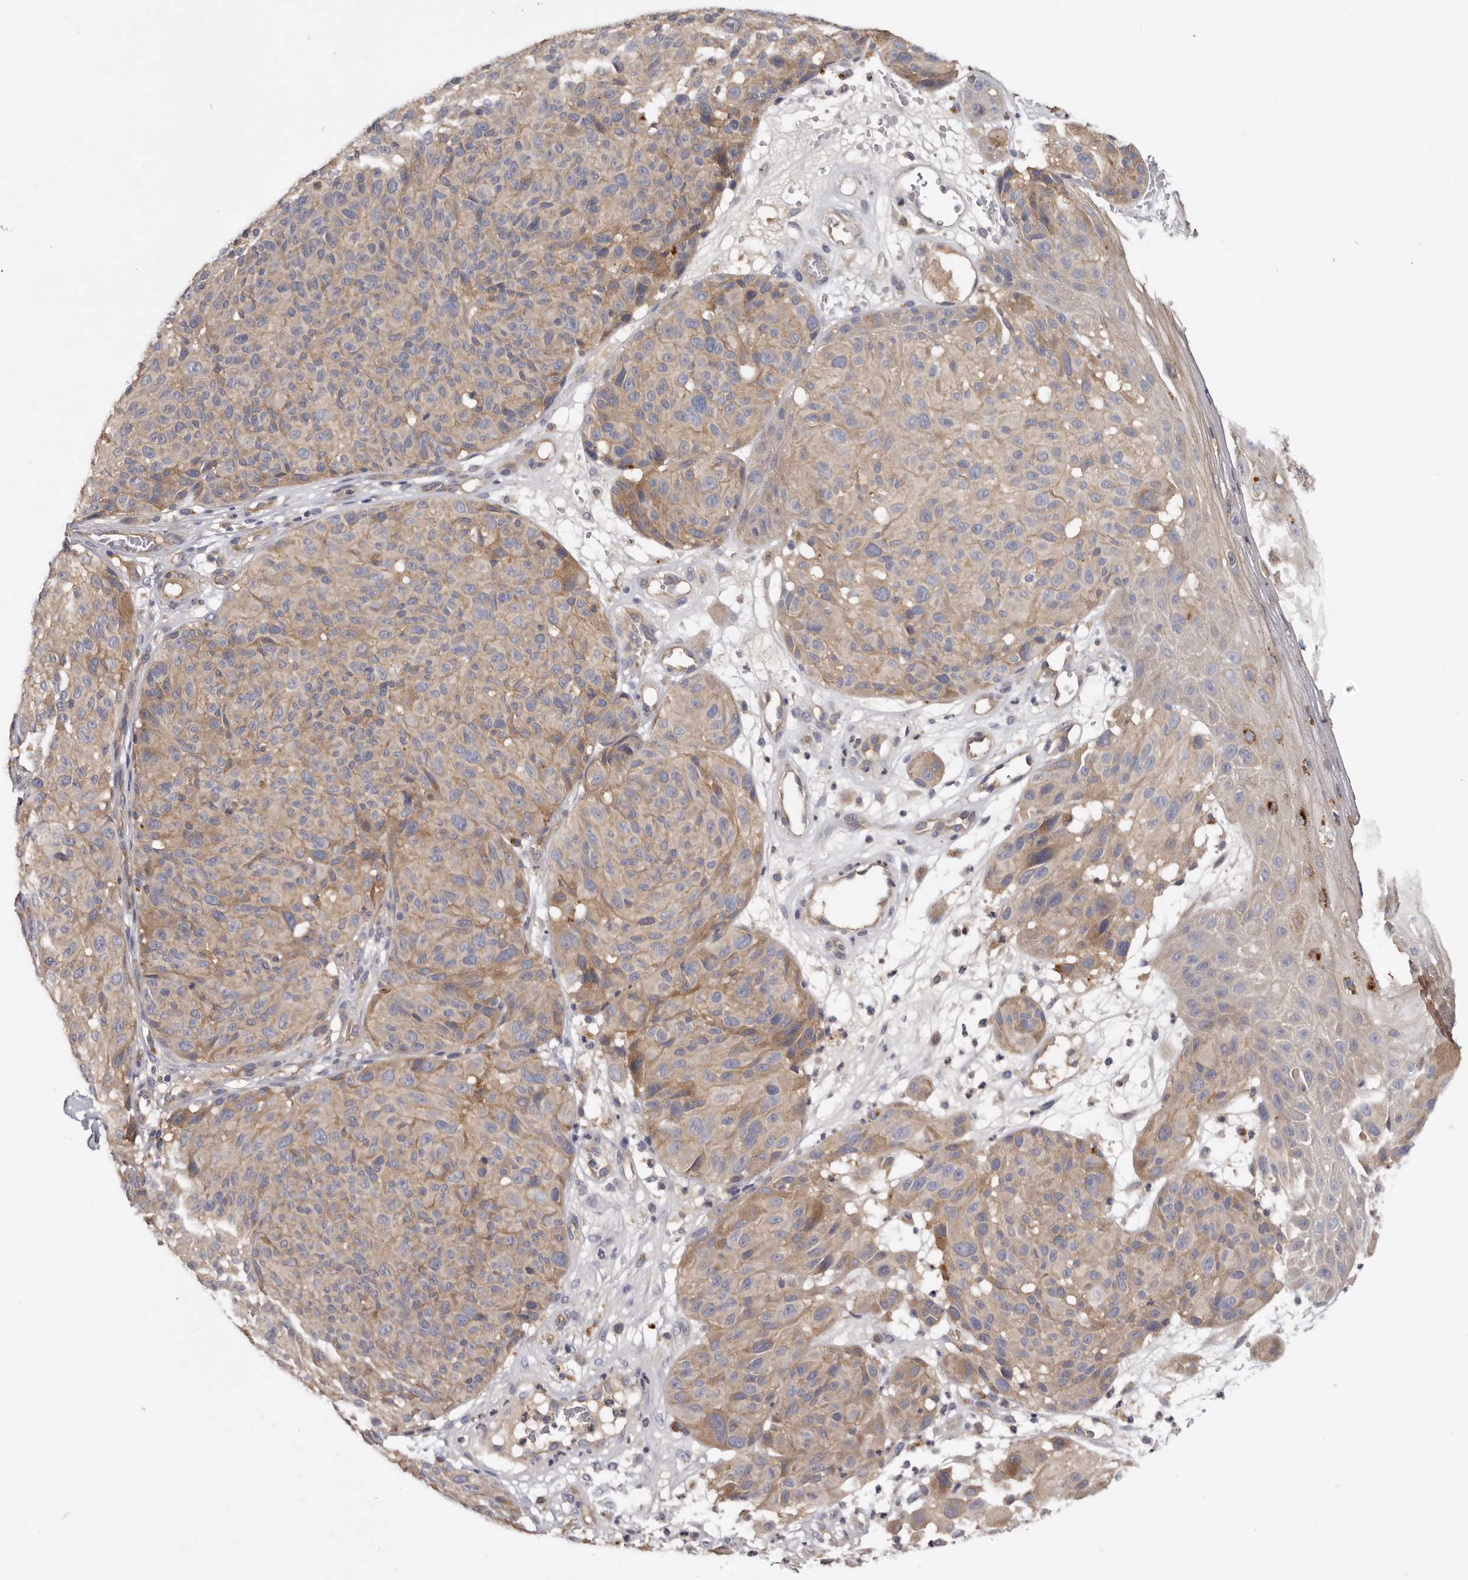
{"staining": {"intensity": "moderate", "quantity": "<25%", "location": "cytoplasmic/membranous"}, "tissue": "melanoma", "cell_type": "Tumor cells", "image_type": "cancer", "snomed": [{"axis": "morphology", "description": "Malignant melanoma, NOS"}, {"axis": "topography", "description": "Skin"}], "caption": "Protein staining of malignant melanoma tissue exhibits moderate cytoplasmic/membranous staining in about <25% of tumor cells.", "gene": "INKA2", "patient": {"sex": "male", "age": 83}}